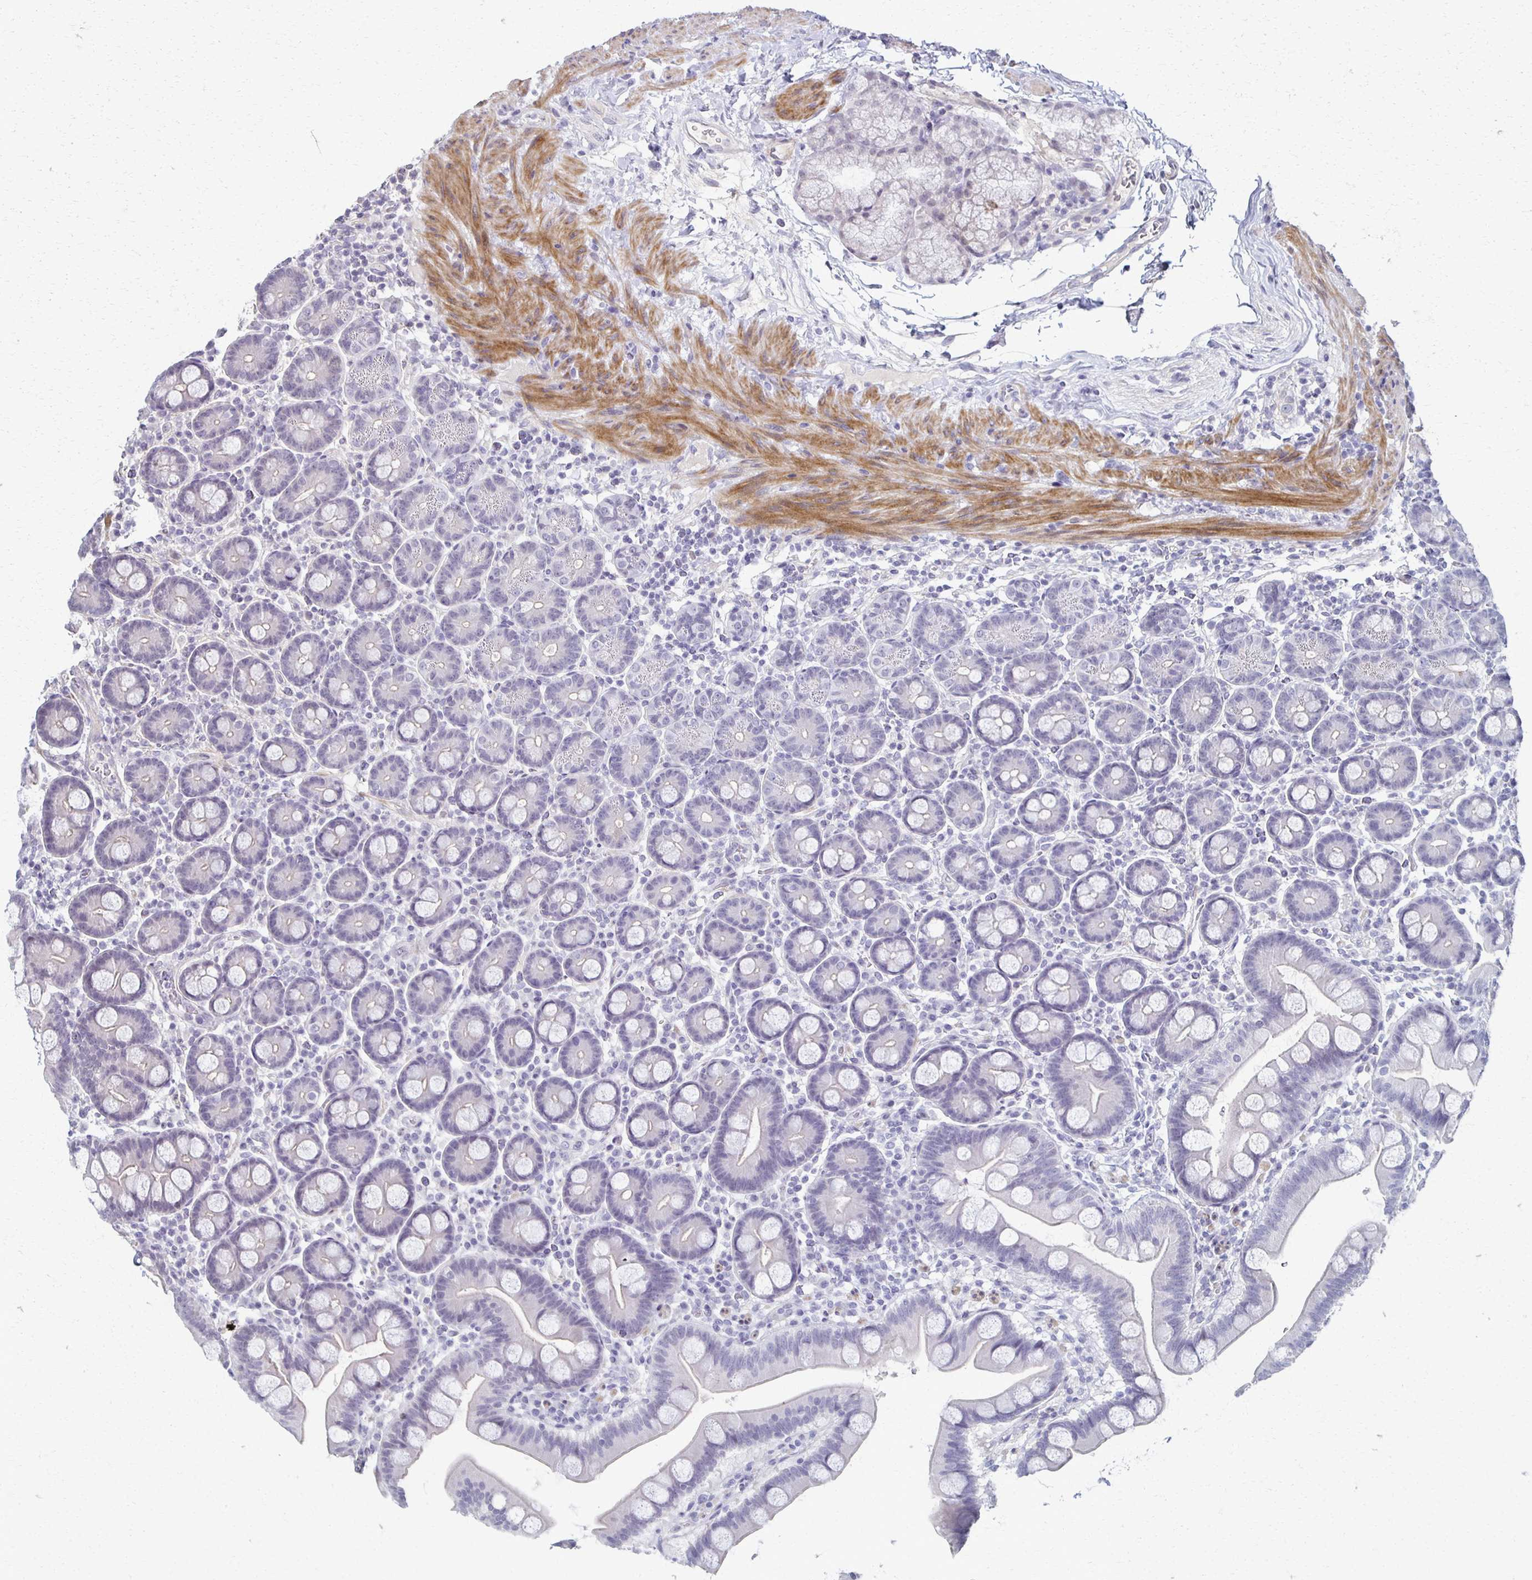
{"staining": {"intensity": "negative", "quantity": "none", "location": "none"}, "tissue": "duodenum", "cell_type": "Glandular cells", "image_type": "normal", "snomed": [{"axis": "morphology", "description": "Normal tissue, NOS"}, {"axis": "topography", "description": "Duodenum"}], "caption": "Immunohistochemical staining of benign human duodenum reveals no significant positivity in glandular cells. (Immunohistochemistry (ihc), brightfield microscopy, high magnification).", "gene": "FOXO4", "patient": {"sex": "male", "age": 59}}